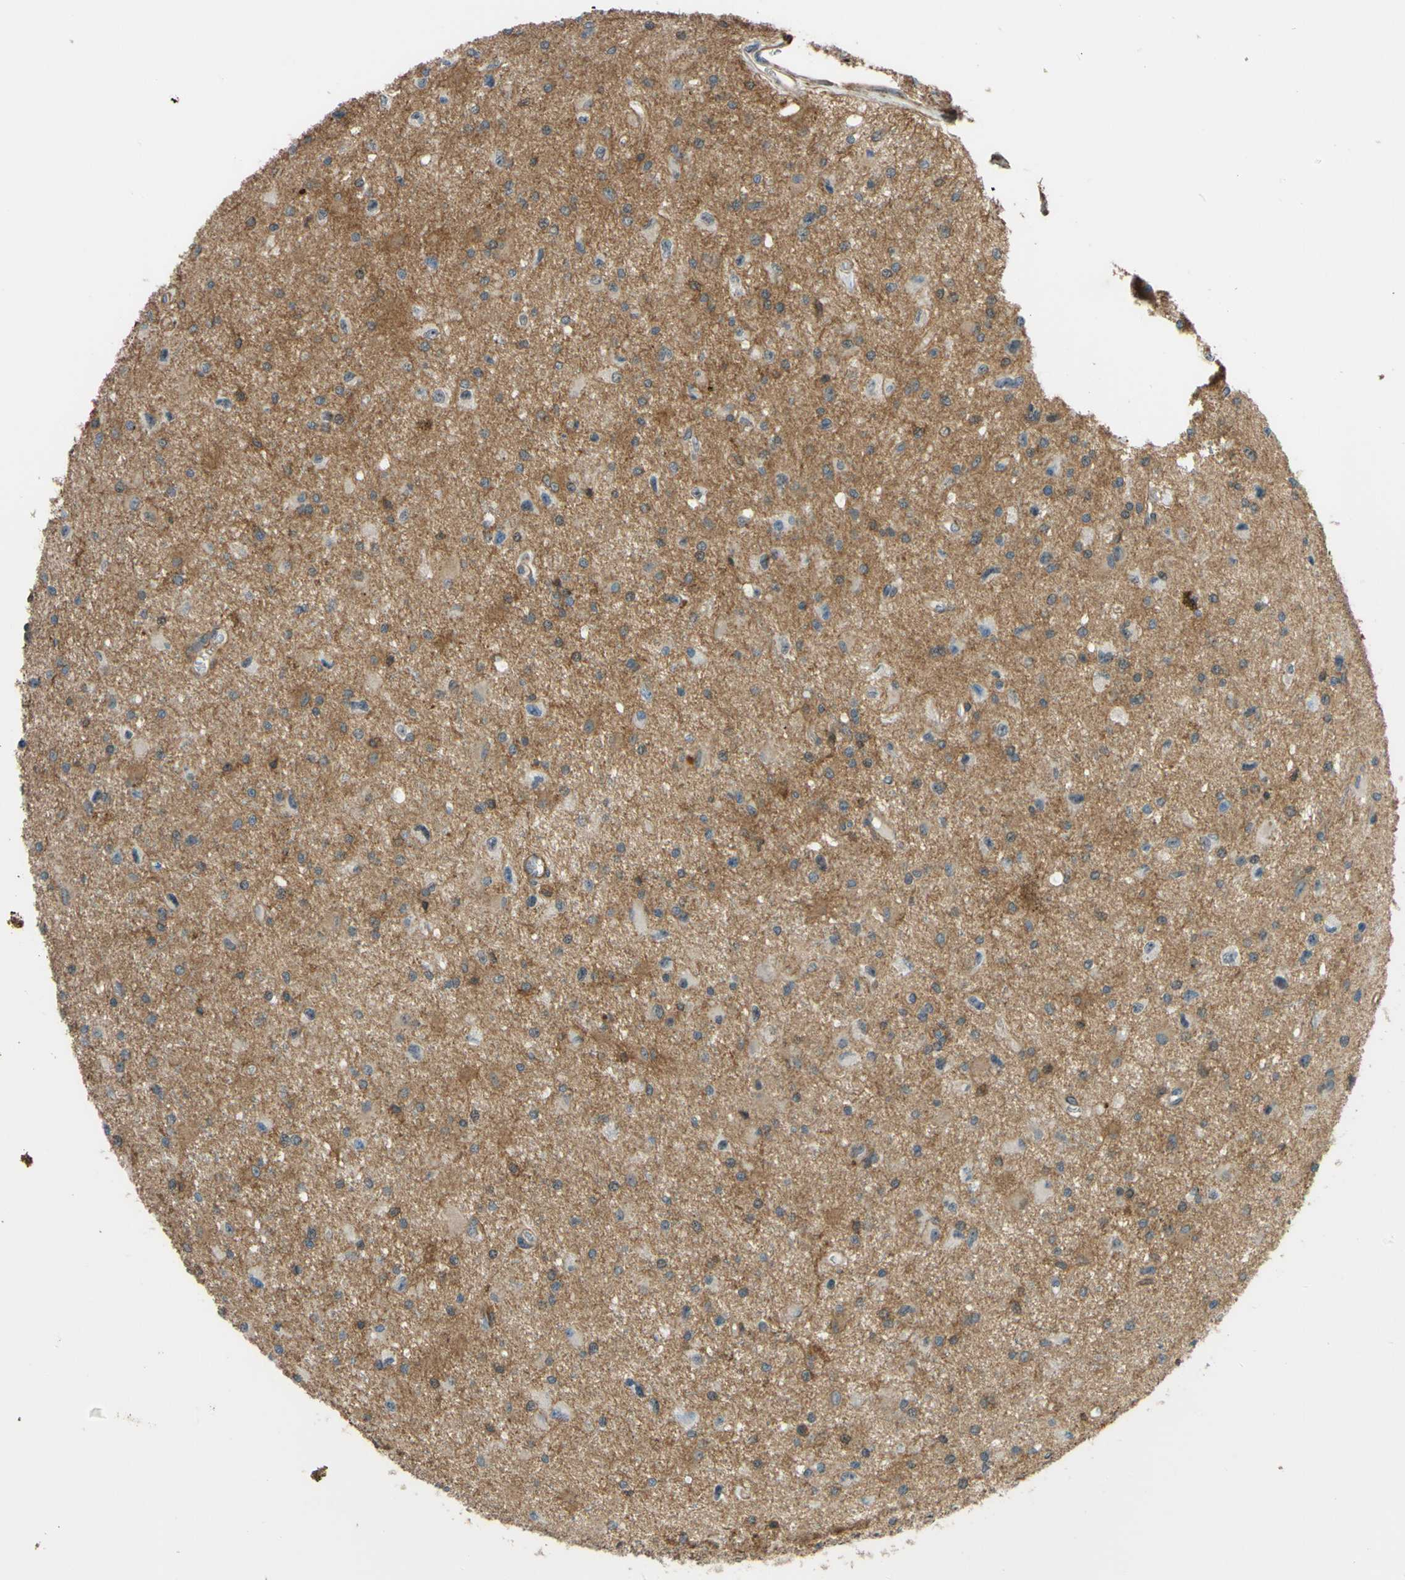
{"staining": {"intensity": "moderate", "quantity": "25%-75%", "location": "cytoplasmic/membranous"}, "tissue": "glioma", "cell_type": "Tumor cells", "image_type": "cancer", "snomed": [{"axis": "morphology", "description": "Glioma, malignant, Low grade"}, {"axis": "topography", "description": "Brain"}], "caption": "A brown stain labels moderate cytoplasmic/membranous positivity of a protein in human glioma tumor cells.", "gene": "ADD3", "patient": {"sex": "male", "age": 58}}